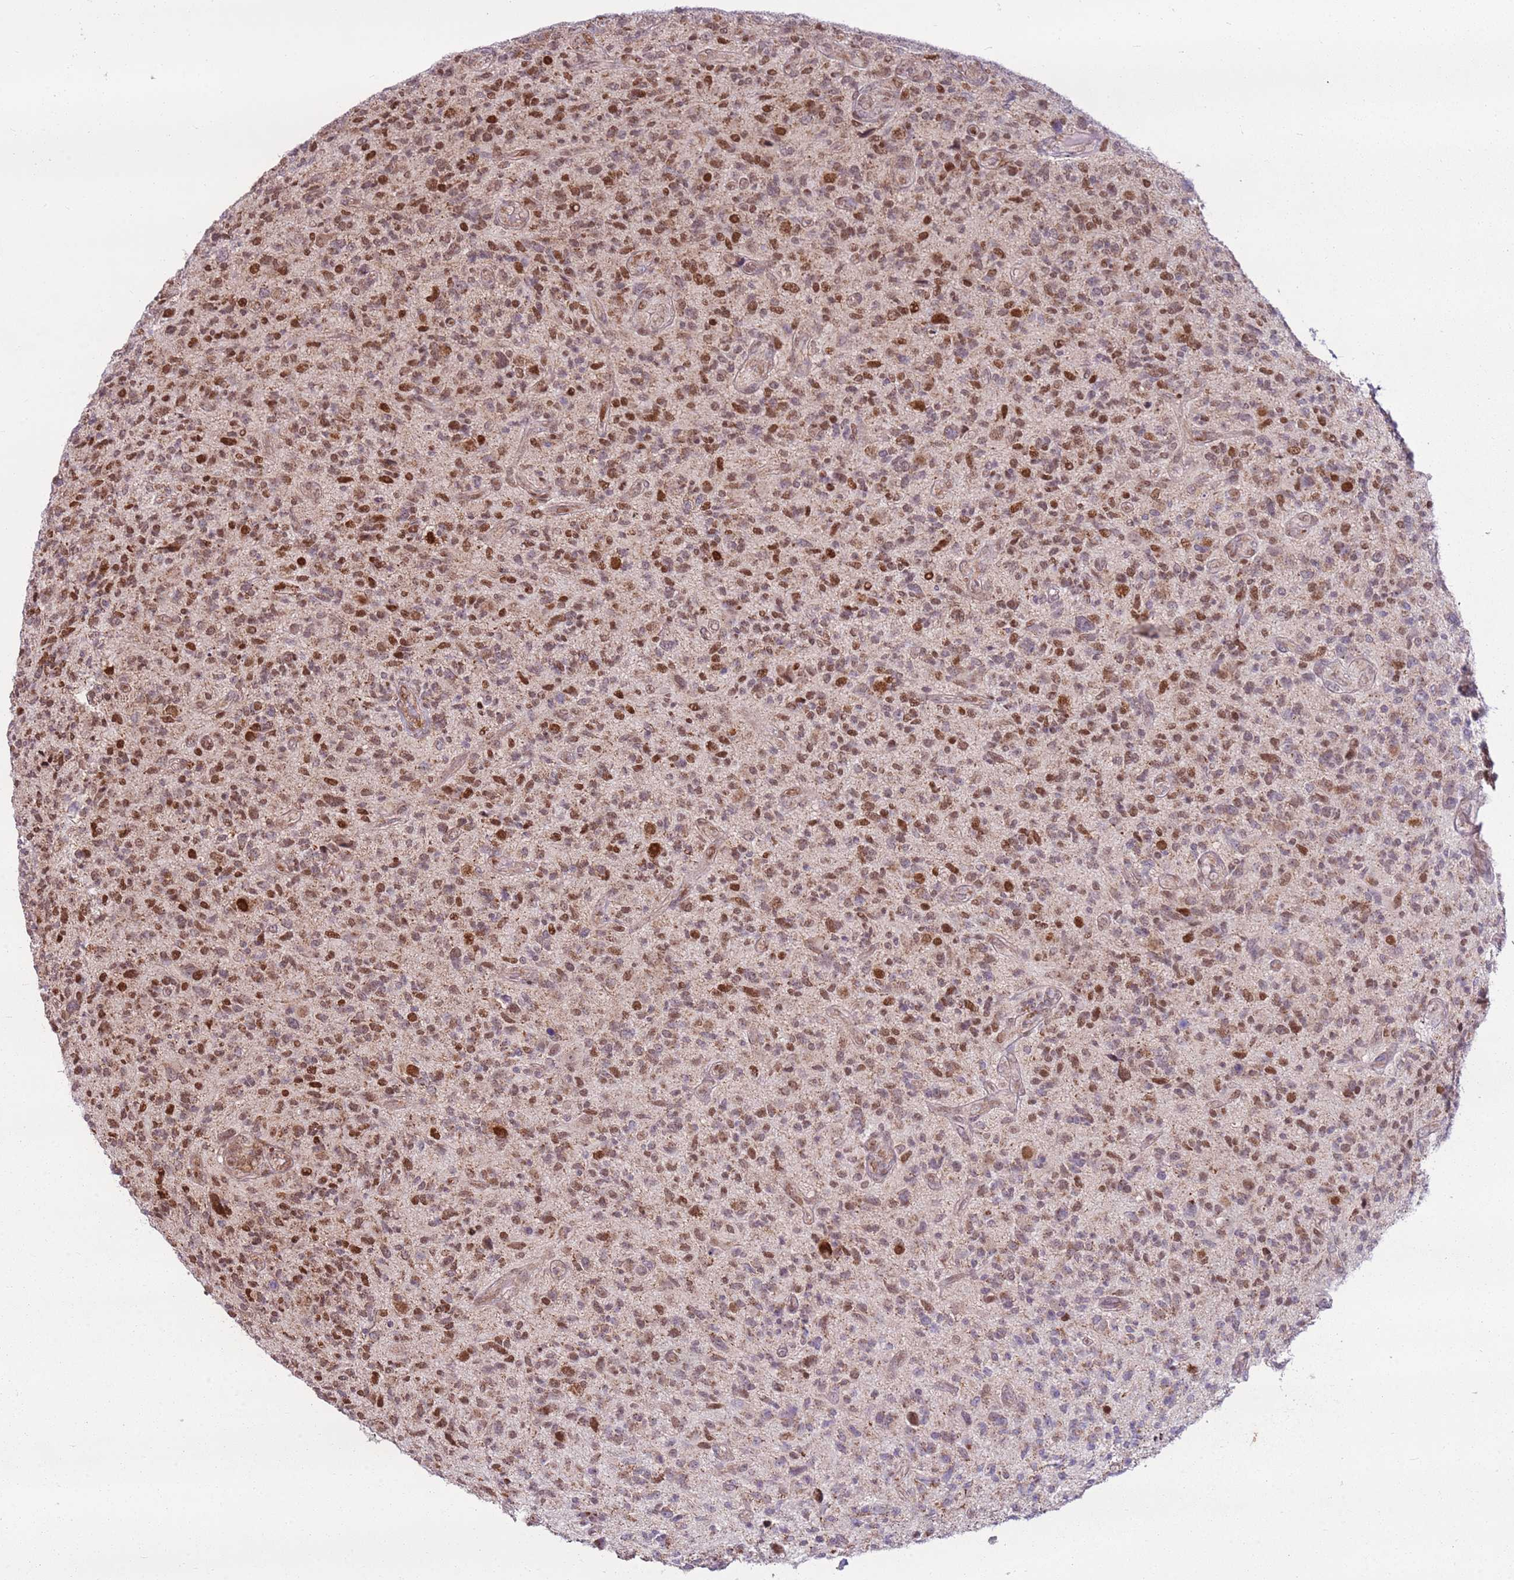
{"staining": {"intensity": "moderate", "quantity": ">75%", "location": "nuclear"}, "tissue": "glioma", "cell_type": "Tumor cells", "image_type": "cancer", "snomed": [{"axis": "morphology", "description": "Glioma, malignant, High grade"}, {"axis": "topography", "description": "Brain"}], "caption": "Protein expression analysis of glioma displays moderate nuclear staining in approximately >75% of tumor cells.", "gene": "PCTP", "patient": {"sex": "male", "age": 47}}